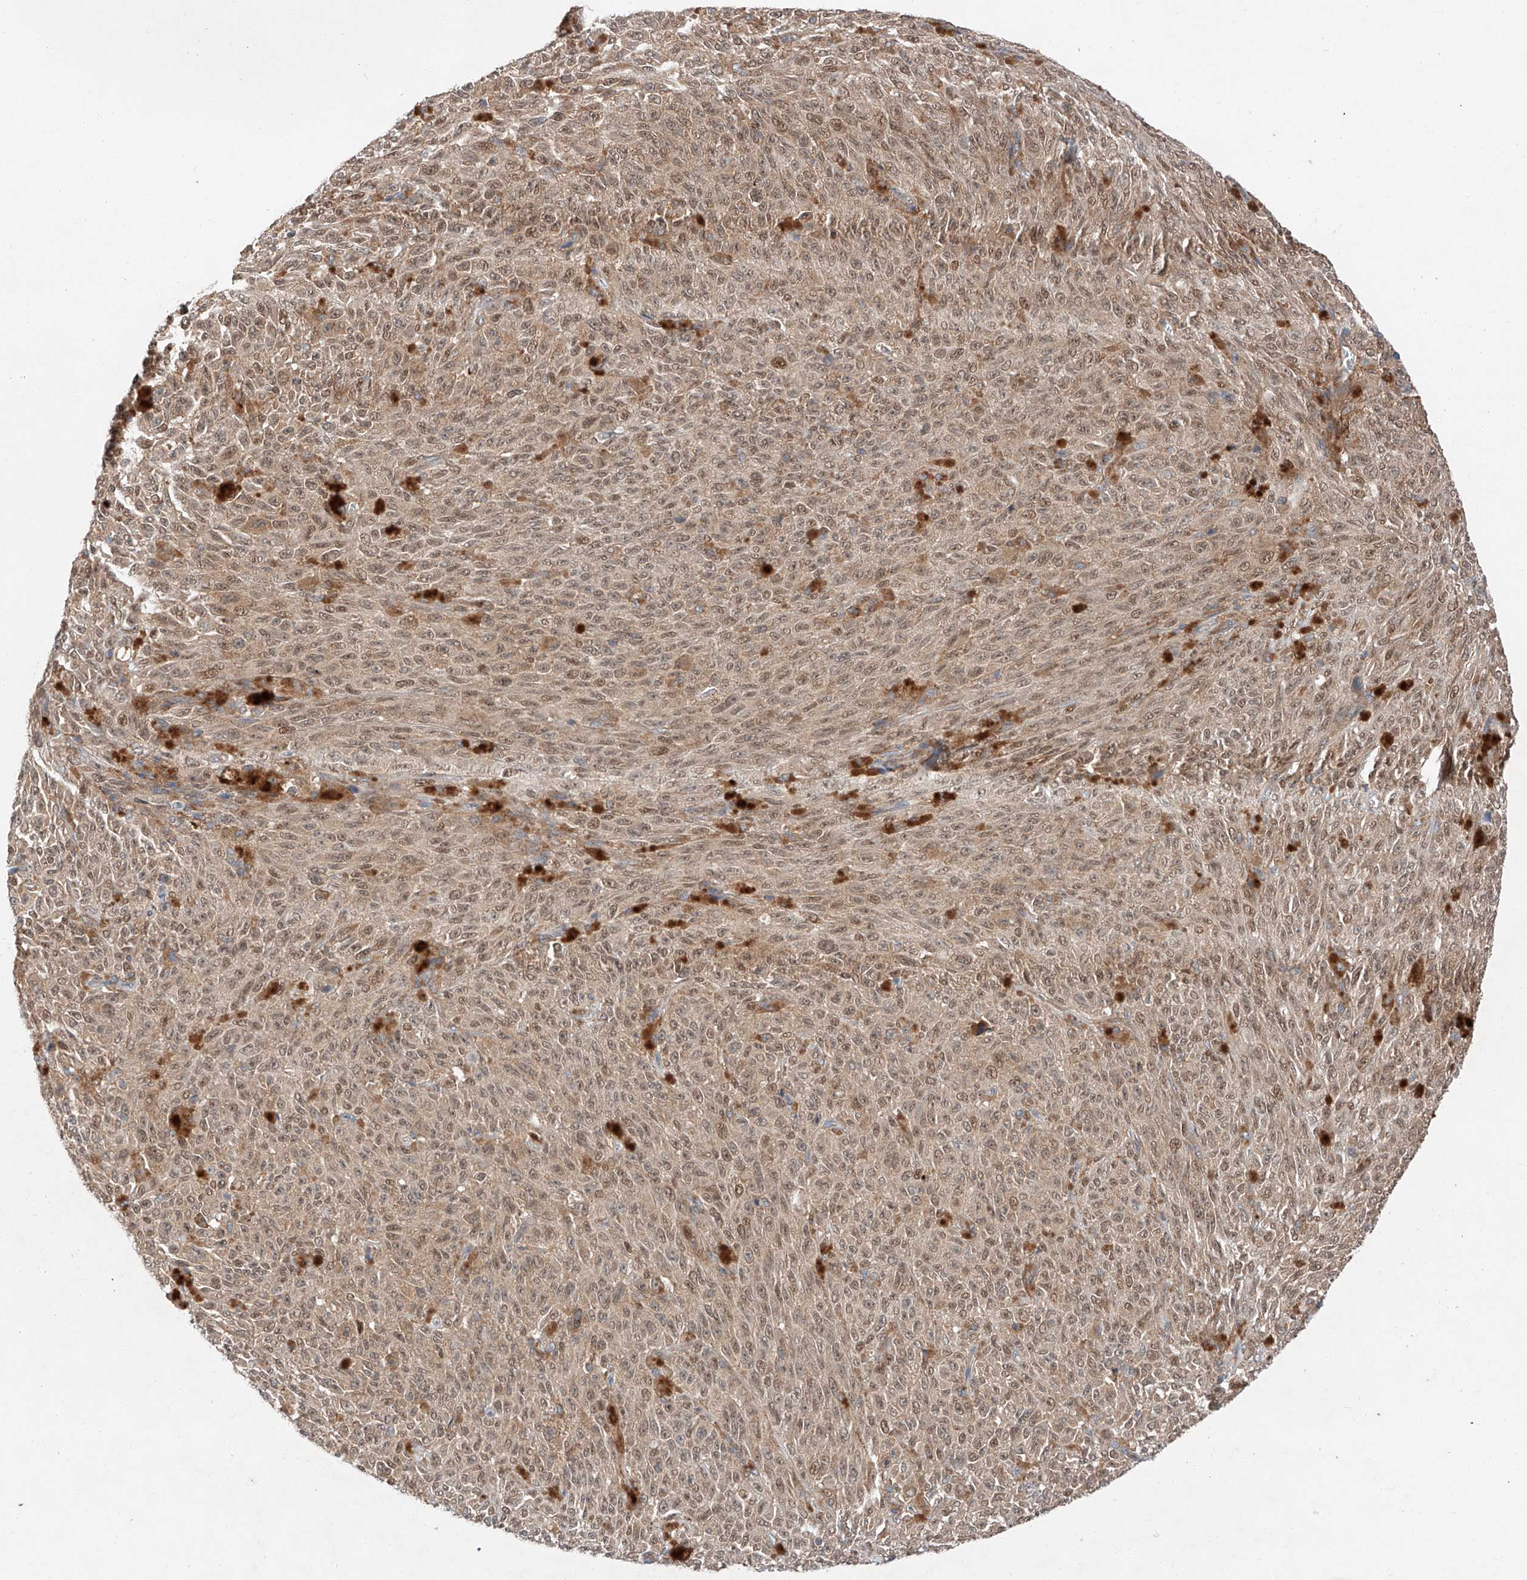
{"staining": {"intensity": "moderate", "quantity": ">75%", "location": "cytoplasmic/membranous,nuclear"}, "tissue": "melanoma", "cell_type": "Tumor cells", "image_type": "cancer", "snomed": [{"axis": "morphology", "description": "Malignant melanoma, NOS"}, {"axis": "topography", "description": "Skin"}], "caption": "Immunohistochemistry (IHC) (DAB) staining of malignant melanoma exhibits moderate cytoplasmic/membranous and nuclear protein staining in about >75% of tumor cells.", "gene": "RUSC1", "patient": {"sex": "female", "age": 82}}